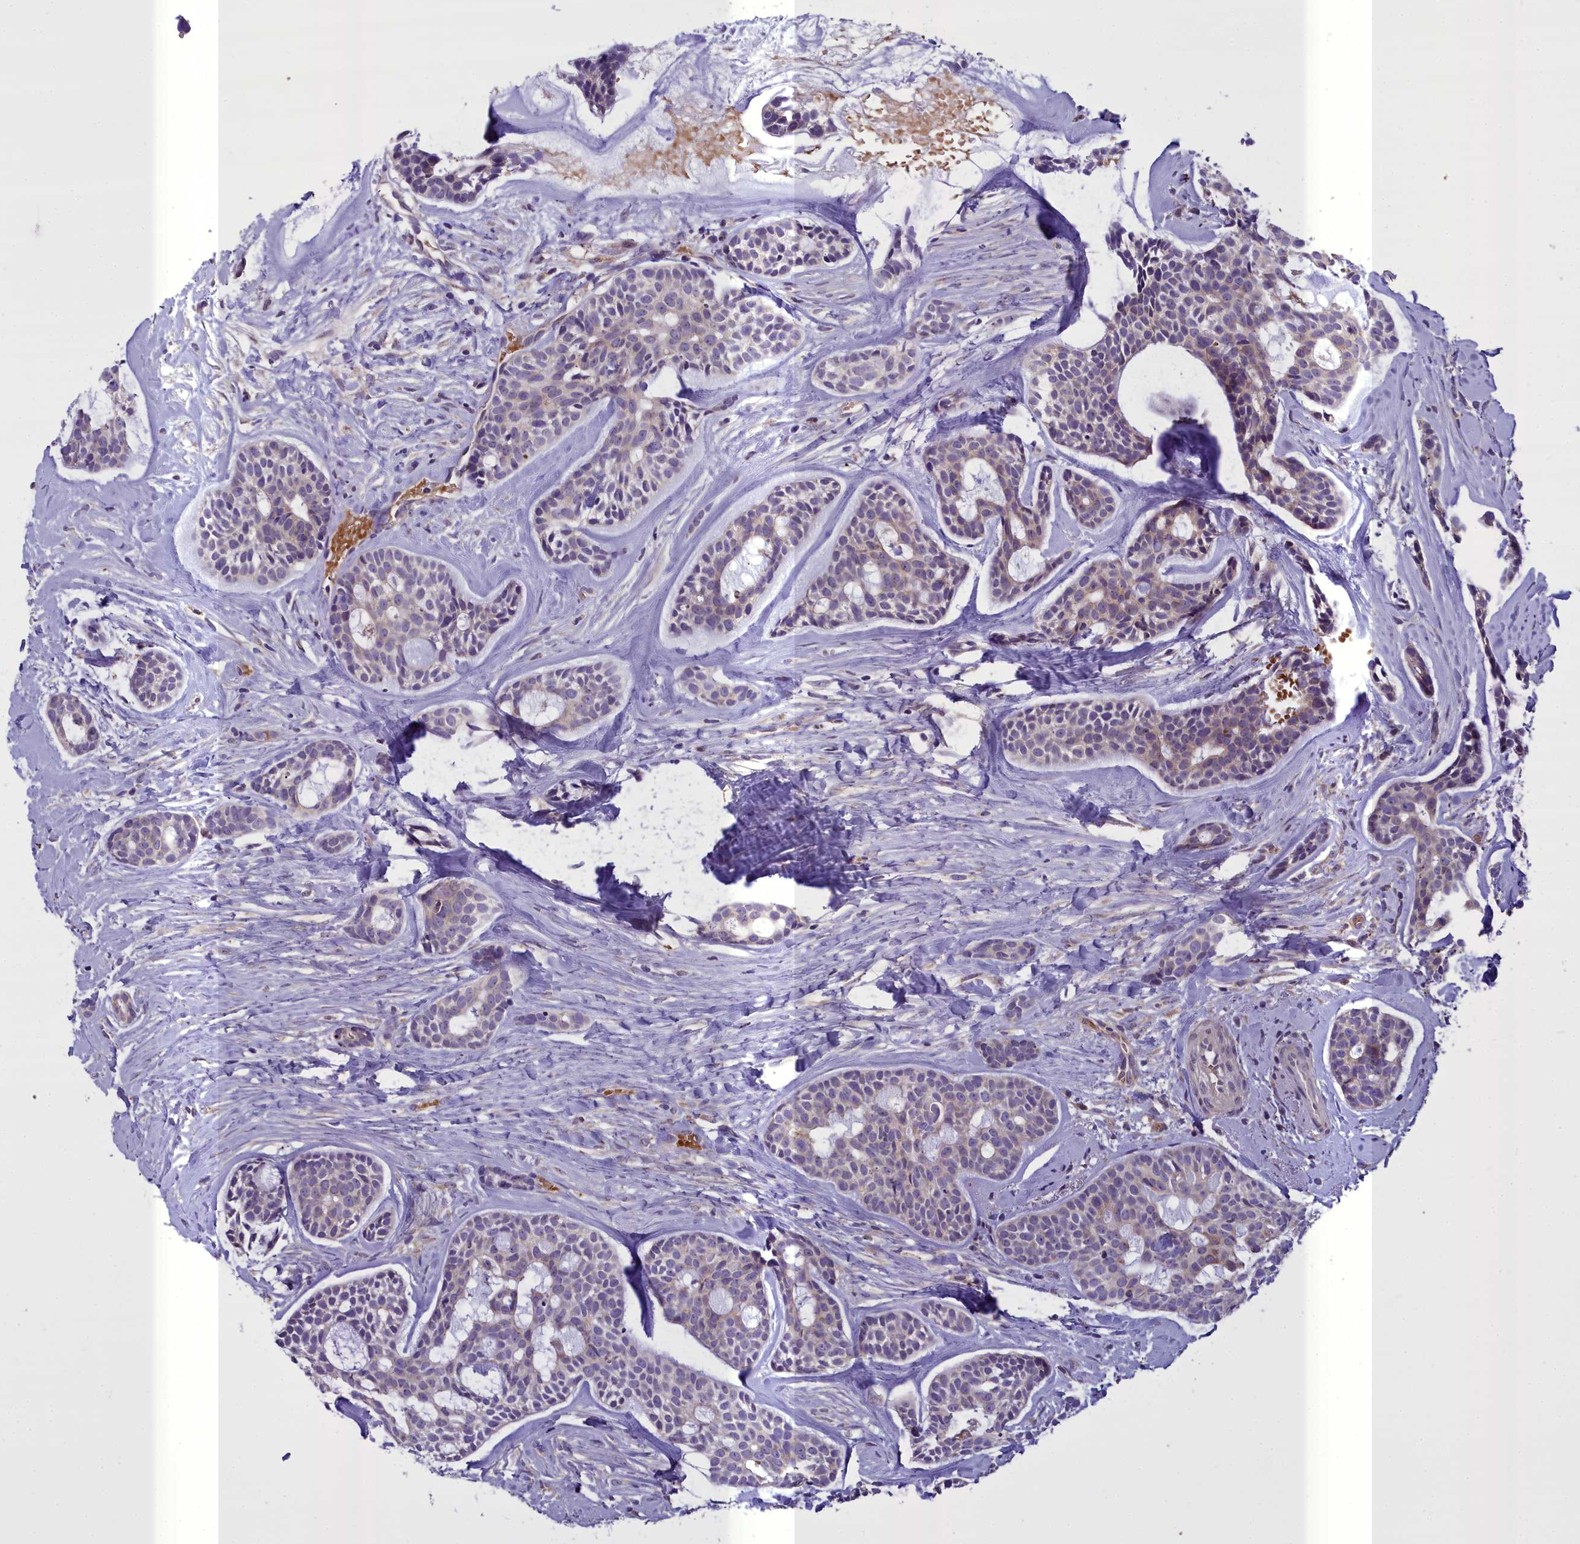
{"staining": {"intensity": "weak", "quantity": "<25%", "location": "cytoplasmic/membranous"}, "tissue": "head and neck cancer", "cell_type": "Tumor cells", "image_type": "cancer", "snomed": [{"axis": "morphology", "description": "Normal tissue, NOS"}, {"axis": "morphology", "description": "Adenocarcinoma, NOS"}, {"axis": "topography", "description": "Subcutis"}, {"axis": "topography", "description": "Nasopharynx"}, {"axis": "topography", "description": "Head-Neck"}], "caption": "Immunohistochemistry (IHC) image of neoplastic tissue: adenocarcinoma (head and neck) stained with DAB reveals no significant protein expression in tumor cells.", "gene": "TBC1D24", "patient": {"sex": "female", "age": 73}}